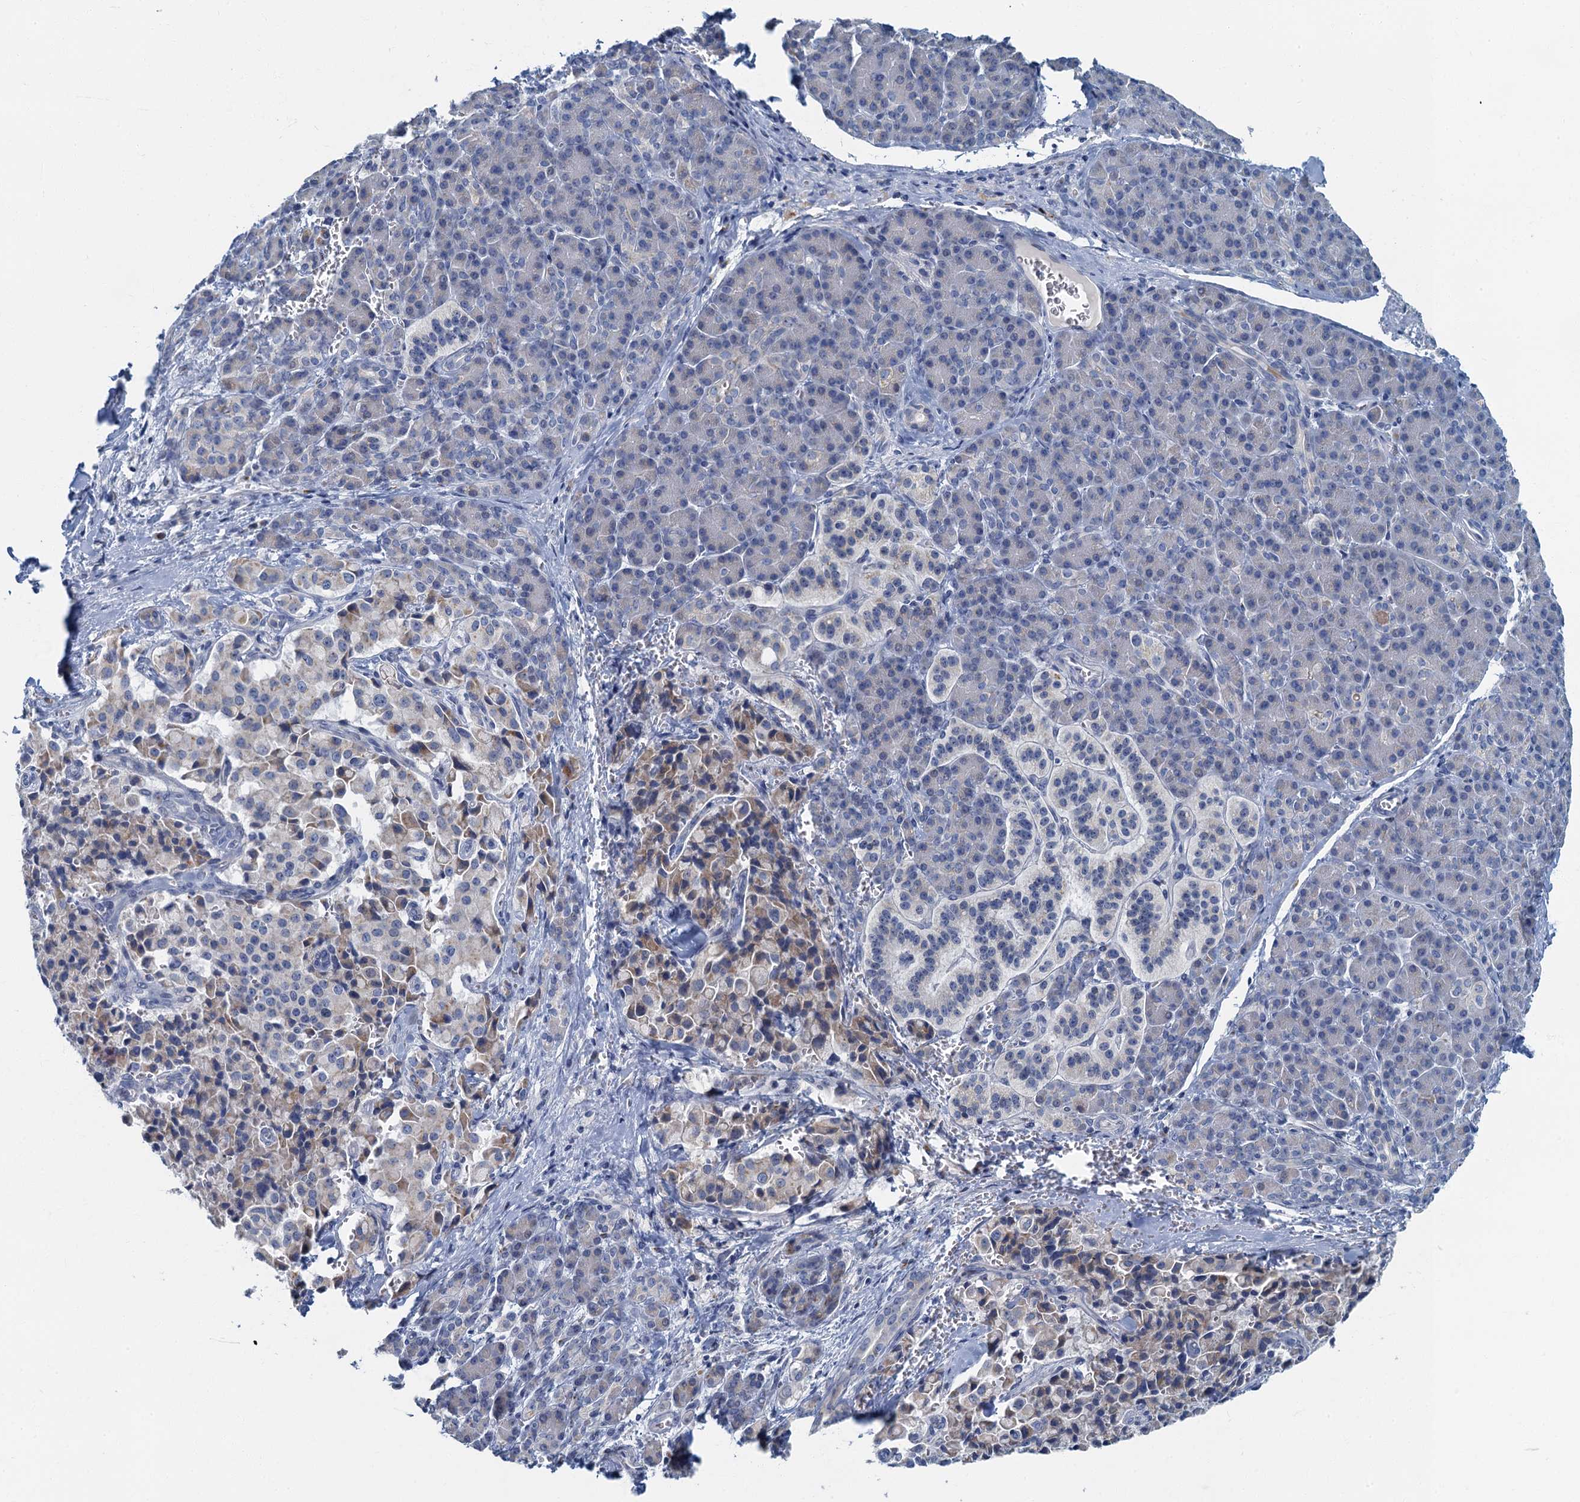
{"staining": {"intensity": "weak", "quantity": "25%-75%", "location": "cytoplasmic/membranous"}, "tissue": "pancreatic cancer", "cell_type": "Tumor cells", "image_type": "cancer", "snomed": [{"axis": "morphology", "description": "Adenocarcinoma, NOS"}, {"axis": "topography", "description": "Pancreas"}], "caption": "Immunohistochemical staining of human adenocarcinoma (pancreatic) shows weak cytoplasmic/membranous protein expression in about 25%-75% of tumor cells.", "gene": "LYPD3", "patient": {"sex": "male", "age": 65}}